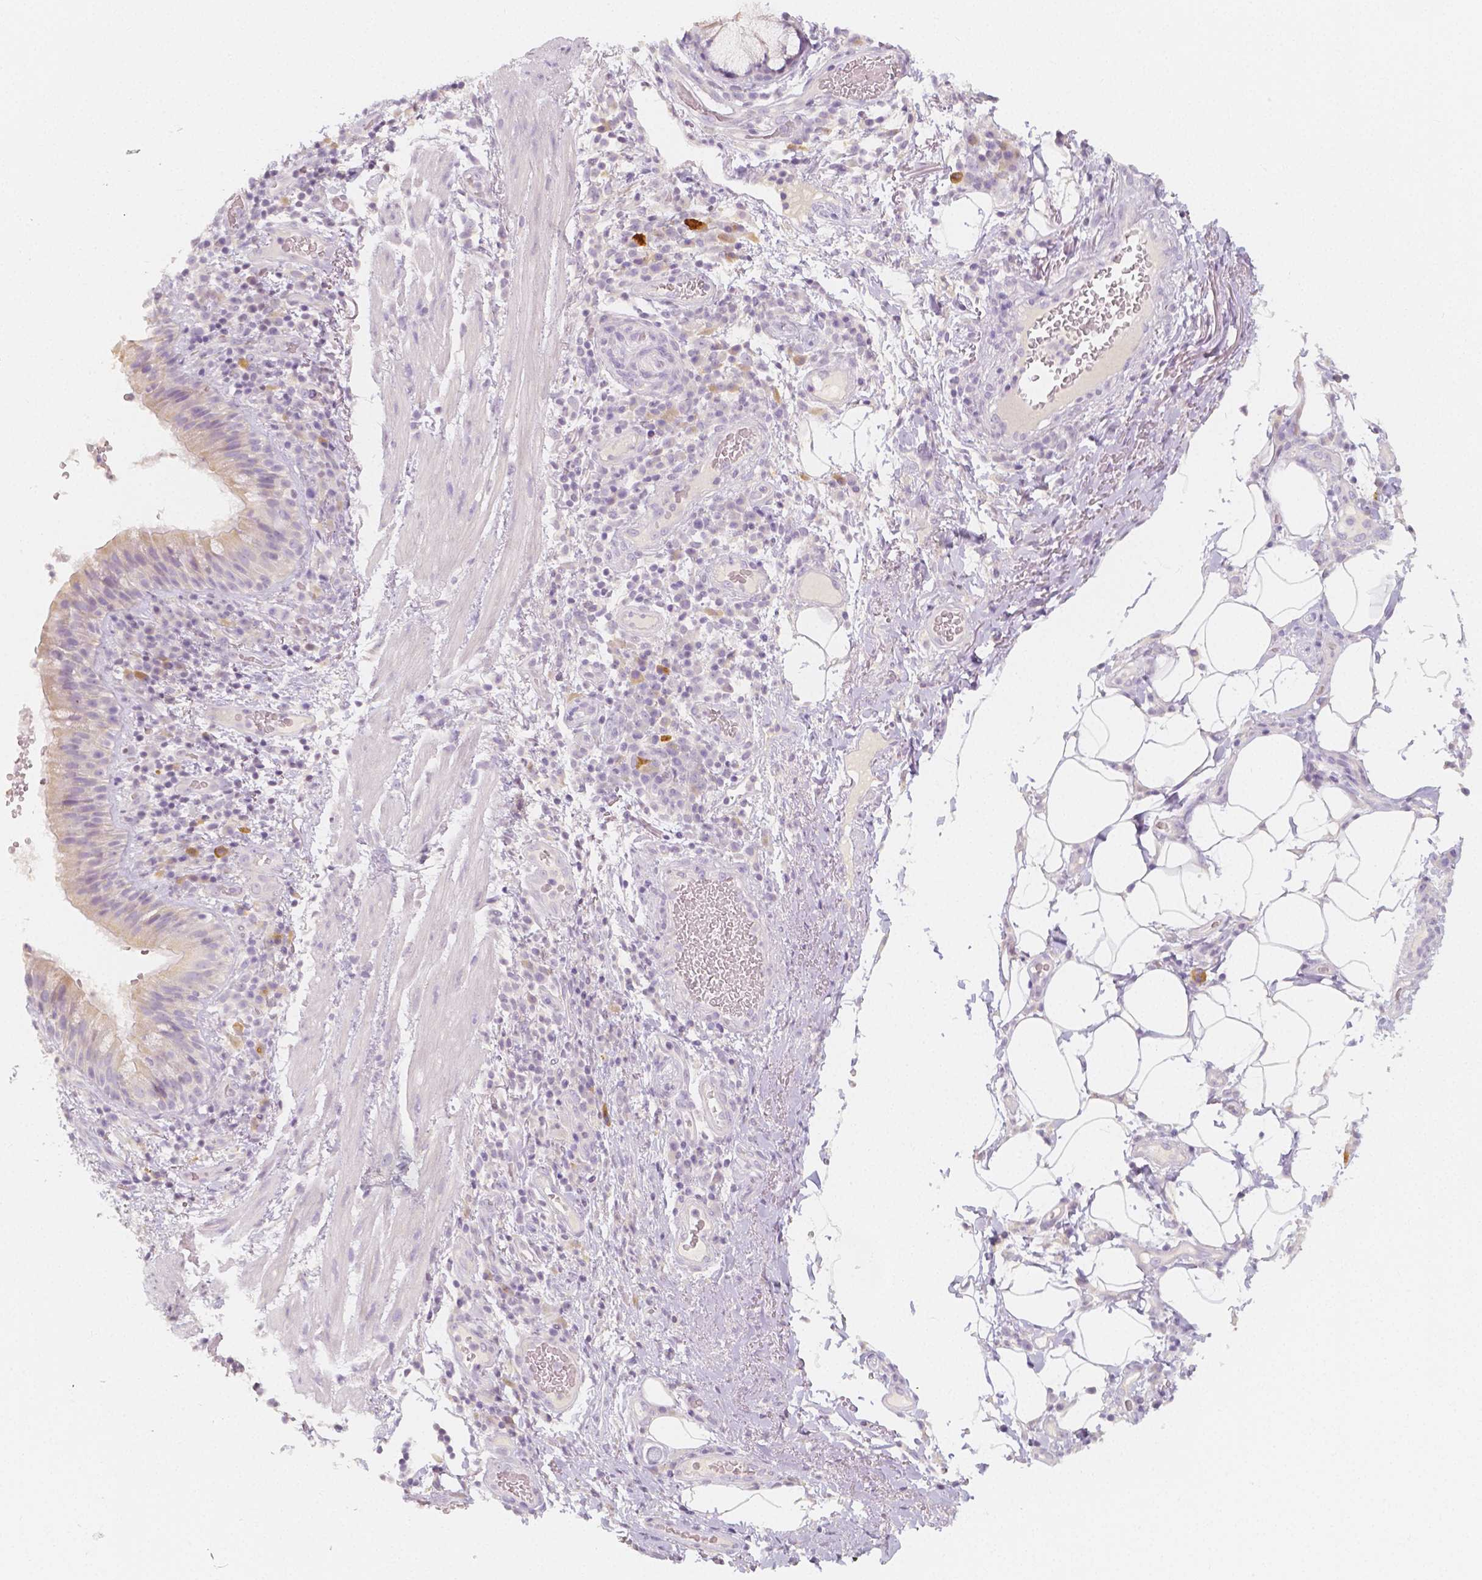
{"staining": {"intensity": "negative", "quantity": "none", "location": "none"}, "tissue": "bronchus", "cell_type": "Respiratory epithelial cells", "image_type": "normal", "snomed": [{"axis": "morphology", "description": "Normal tissue, NOS"}, {"axis": "topography", "description": "Lymph node"}, {"axis": "topography", "description": "Bronchus"}], "caption": "Immunohistochemistry micrograph of unremarkable bronchus: bronchus stained with DAB (3,3'-diaminobenzidine) demonstrates no significant protein positivity in respiratory epithelial cells. (DAB (3,3'-diaminobenzidine) immunohistochemistry (IHC), high magnification).", "gene": "BATF", "patient": {"sex": "male", "age": 56}}